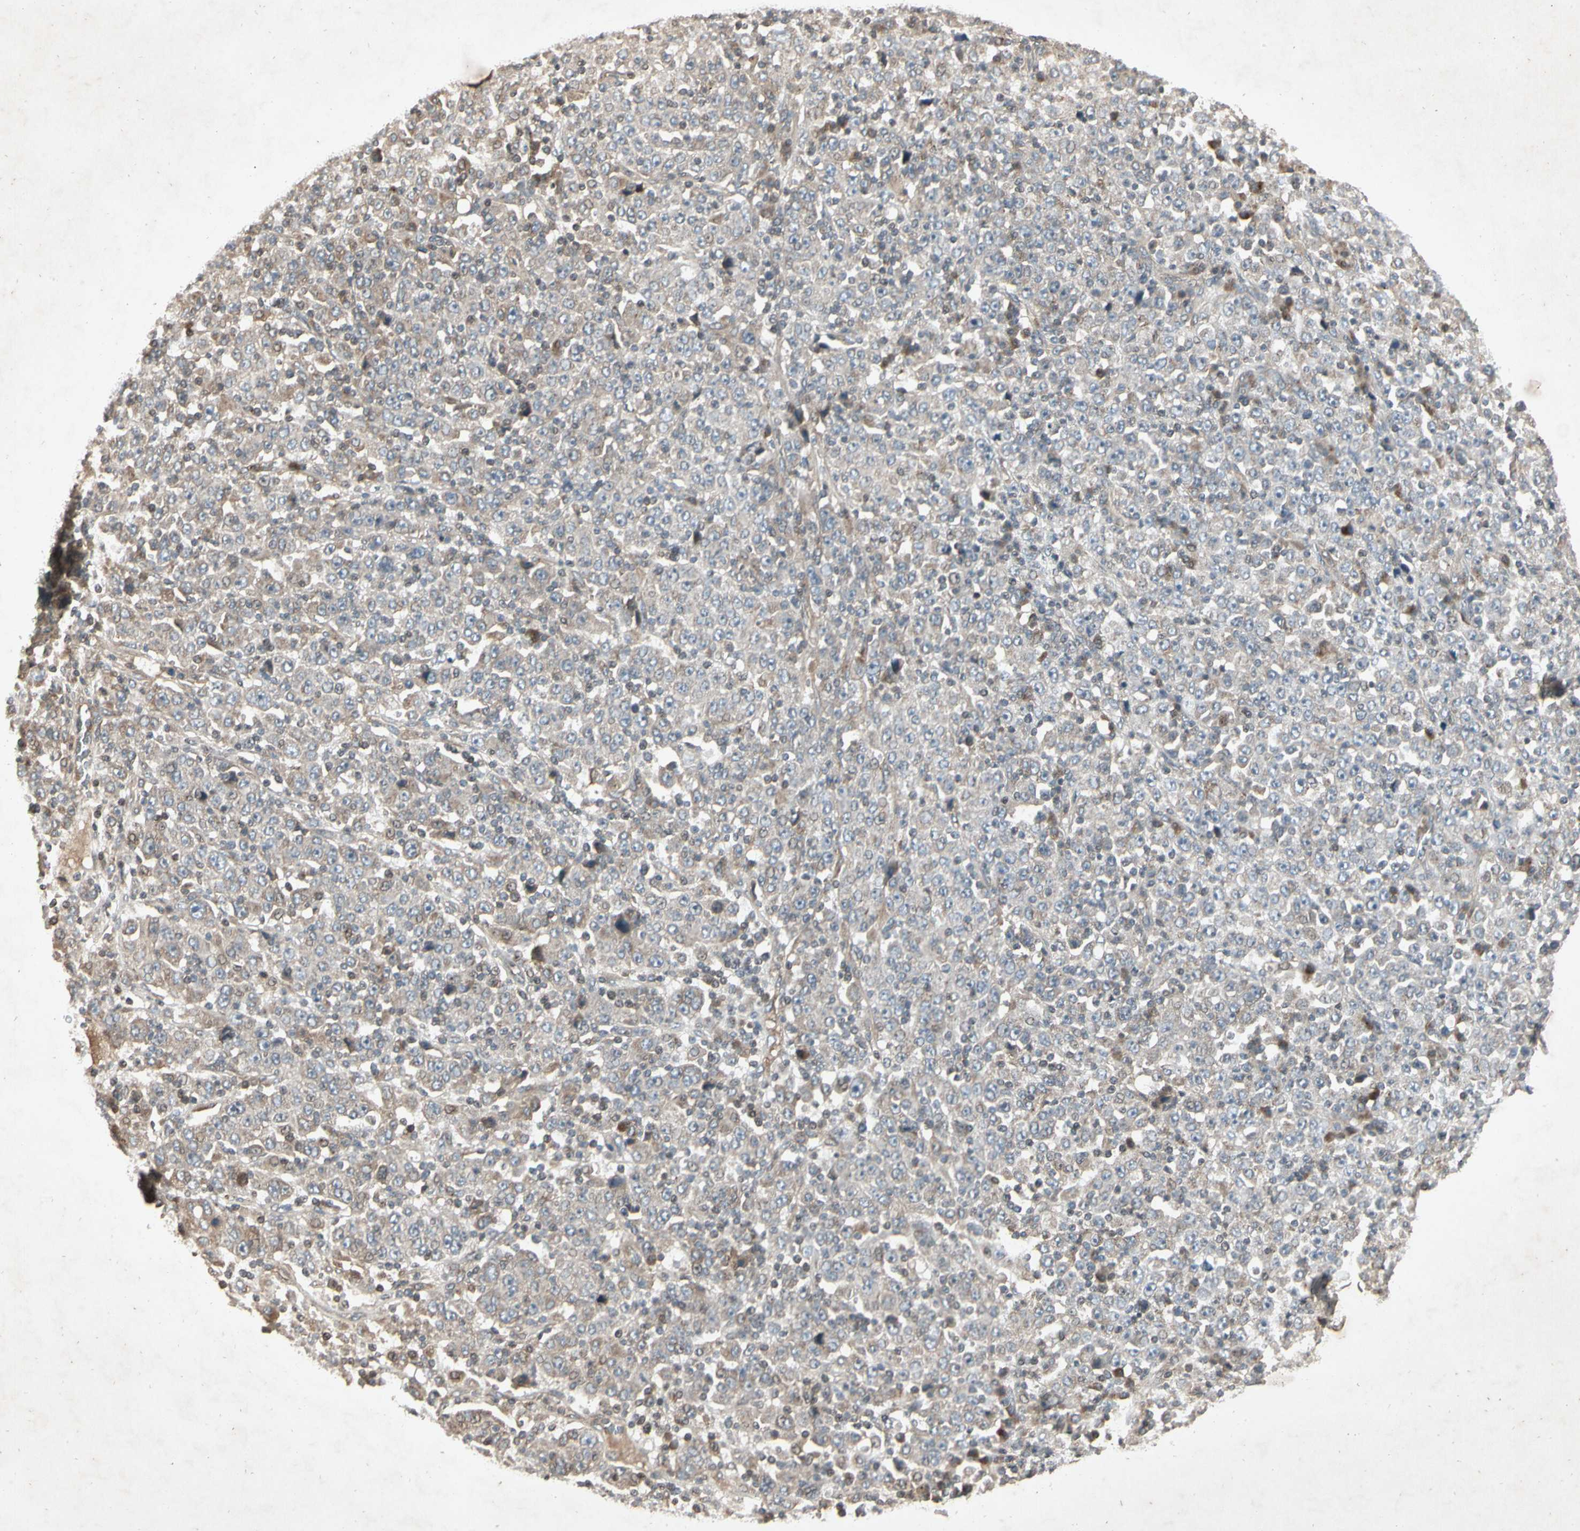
{"staining": {"intensity": "weak", "quantity": ">75%", "location": "cytoplasmic/membranous"}, "tissue": "stomach cancer", "cell_type": "Tumor cells", "image_type": "cancer", "snomed": [{"axis": "morphology", "description": "Normal tissue, NOS"}, {"axis": "morphology", "description": "Adenocarcinoma, NOS"}, {"axis": "topography", "description": "Stomach, upper"}, {"axis": "topography", "description": "Stomach"}], "caption": "Stomach cancer (adenocarcinoma) stained with a protein marker demonstrates weak staining in tumor cells.", "gene": "TEK", "patient": {"sex": "male", "age": 59}}